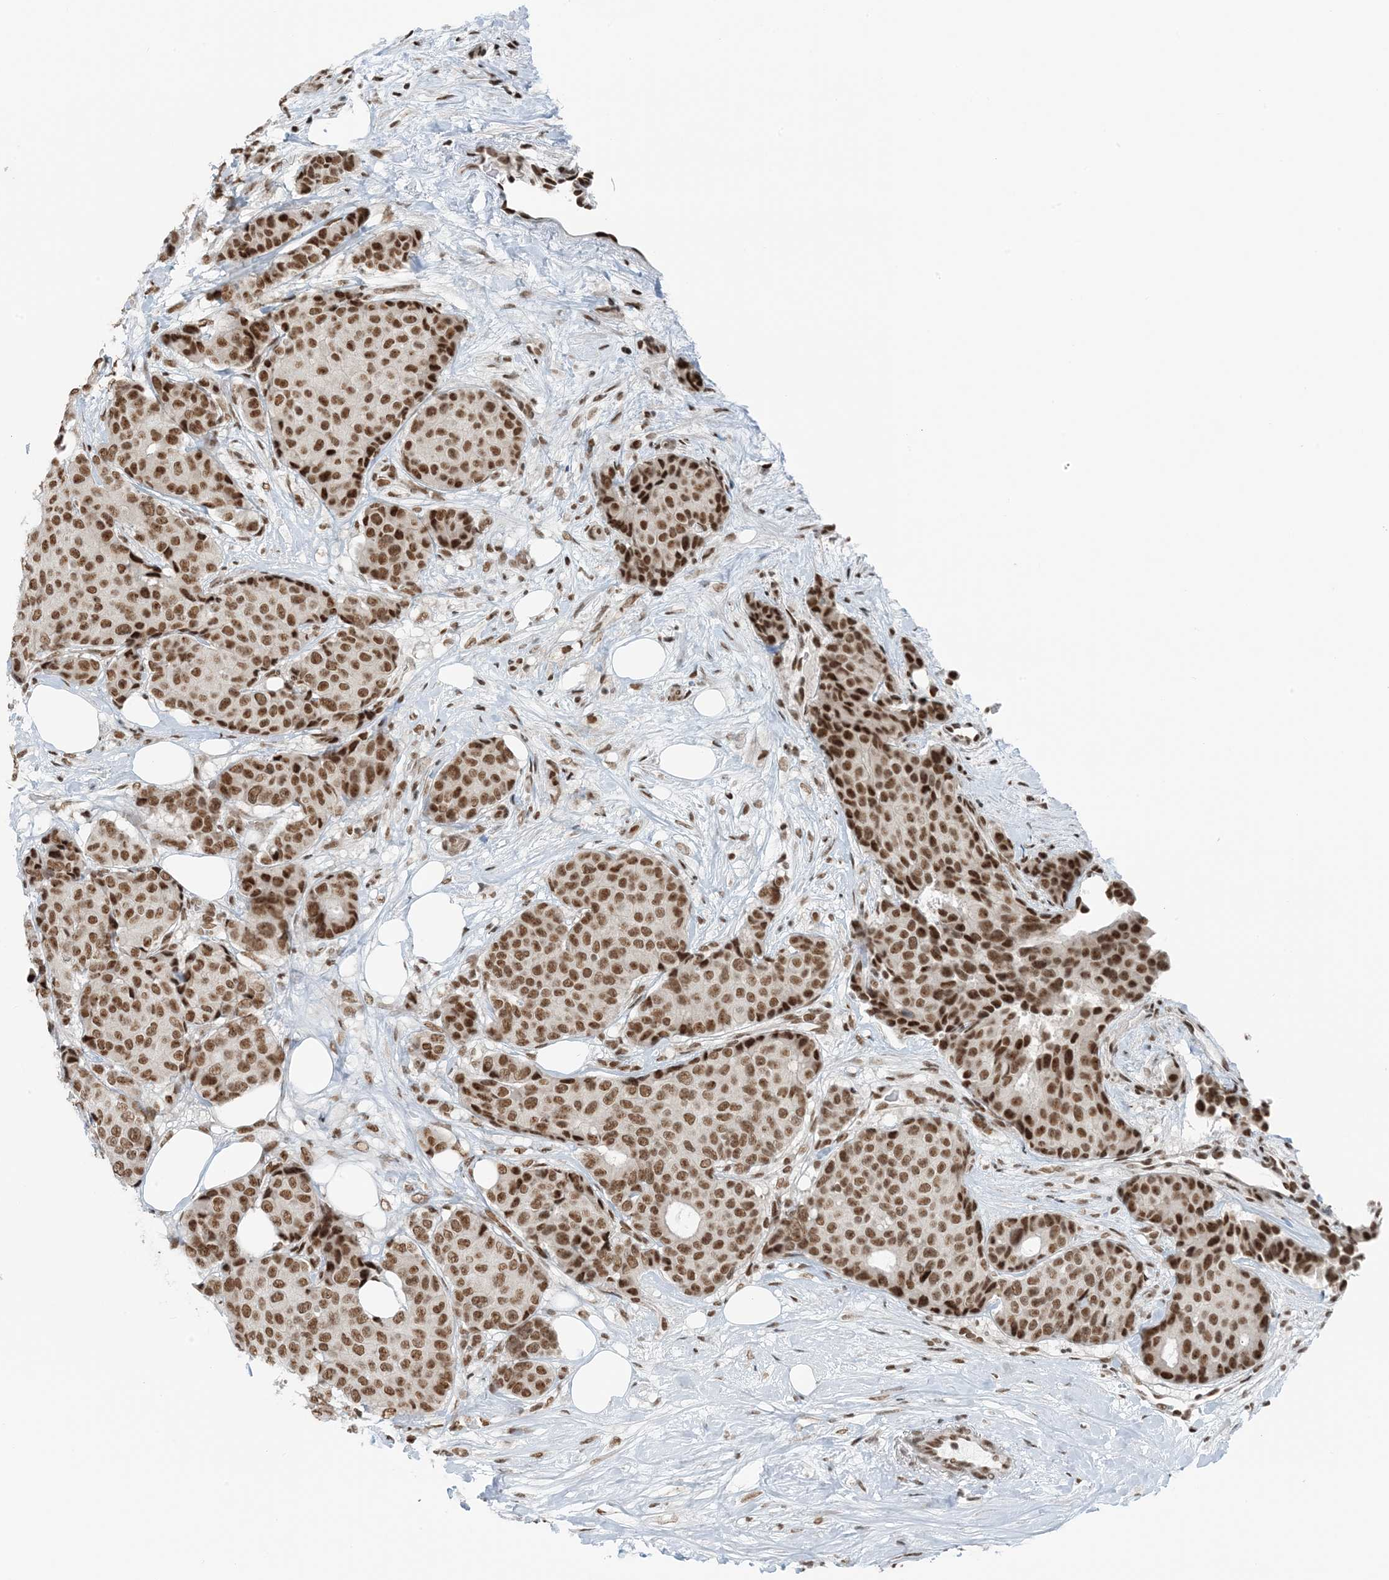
{"staining": {"intensity": "strong", "quantity": ">75%", "location": "nuclear"}, "tissue": "breast cancer", "cell_type": "Tumor cells", "image_type": "cancer", "snomed": [{"axis": "morphology", "description": "Duct carcinoma"}, {"axis": "topography", "description": "Breast"}], "caption": "Immunohistochemistry (IHC) staining of intraductal carcinoma (breast), which shows high levels of strong nuclear expression in approximately >75% of tumor cells indicating strong nuclear protein positivity. The staining was performed using DAB (brown) for protein detection and nuclei were counterstained in hematoxylin (blue).", "gene": "ZNF500", "patient": {"sex": "female", "age": 75}}